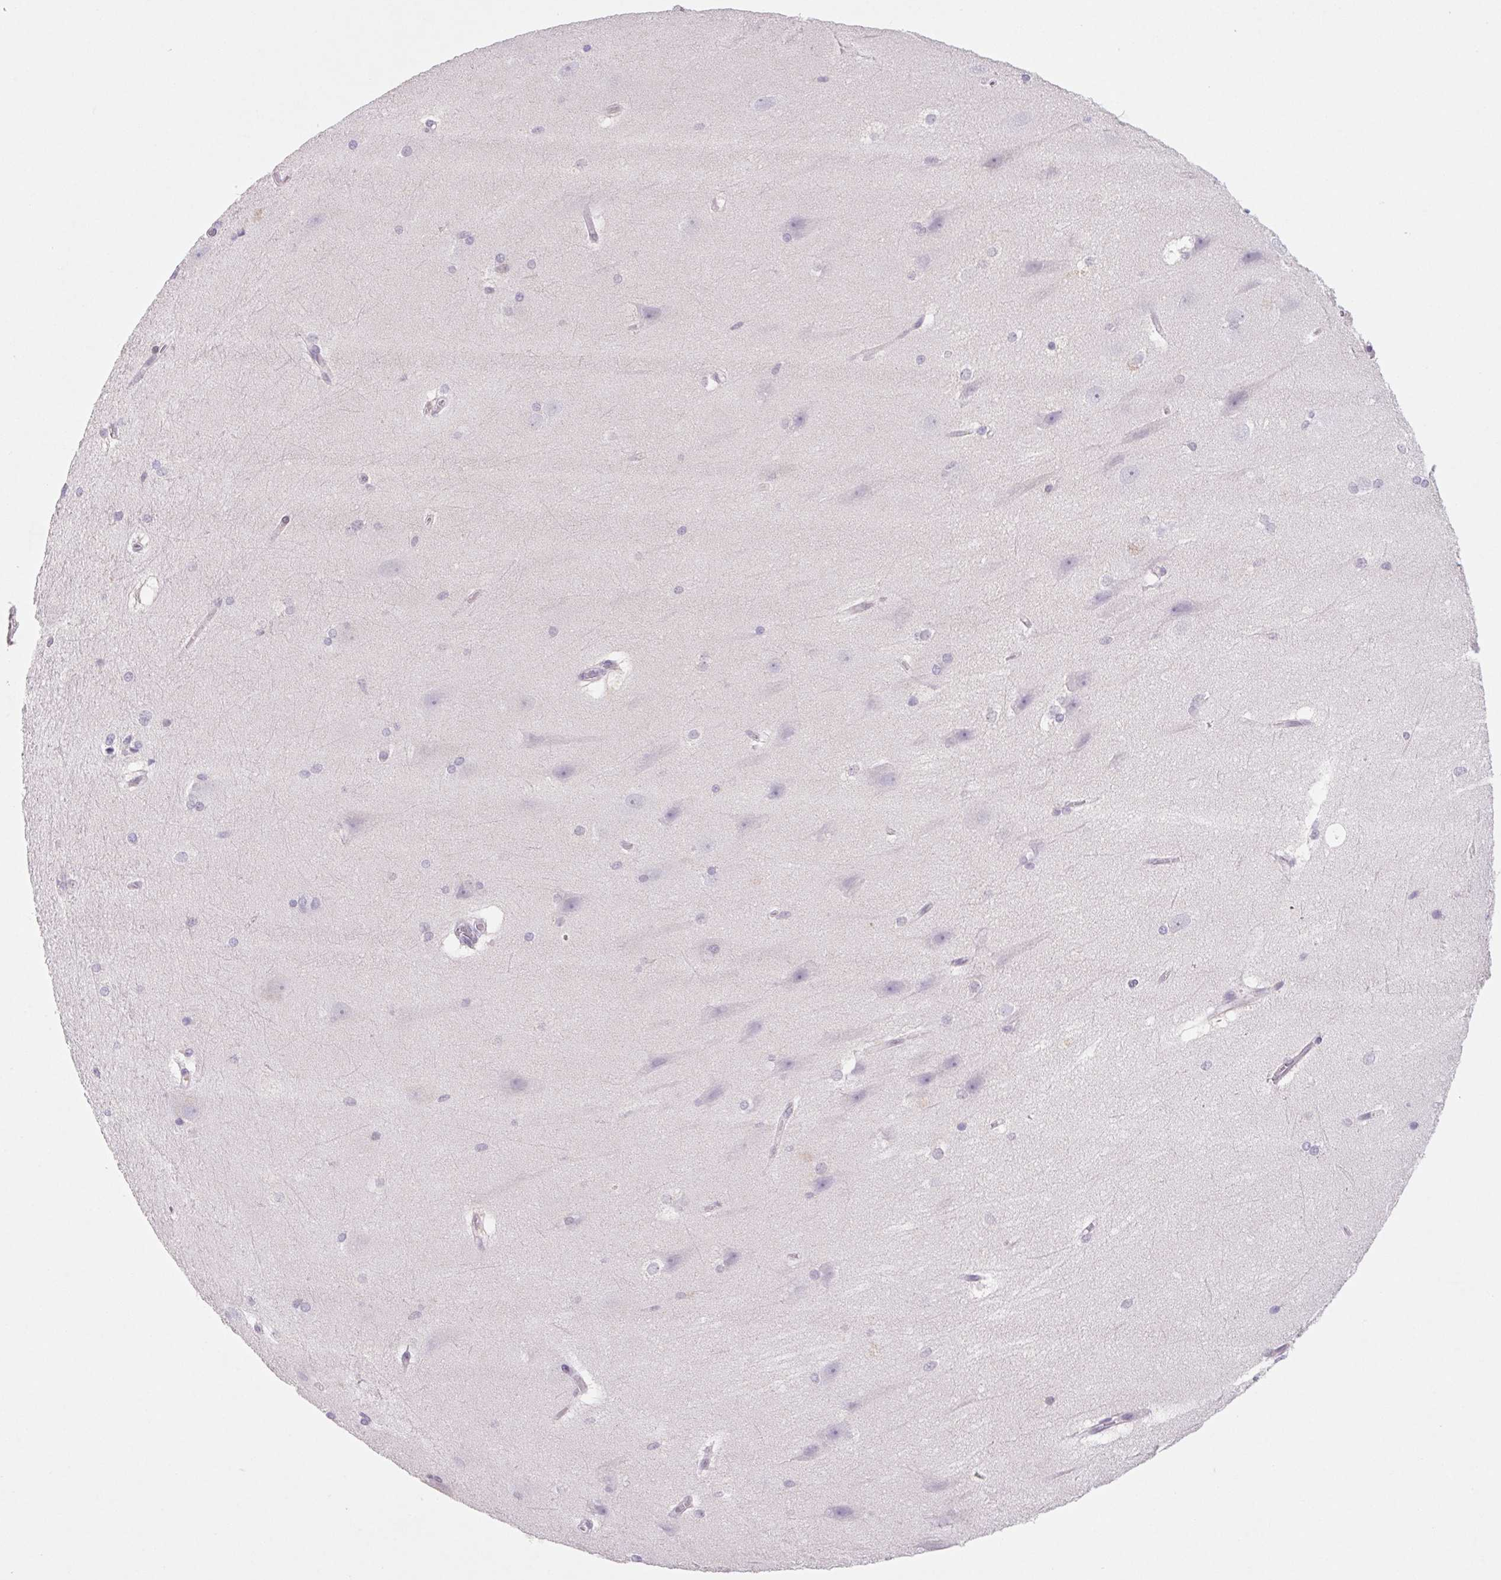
{"staining": {"intensity": "negative", "quantity": "none", "location": "none"}, "tissue": "hippocampus", "cell_type": "Glial cells", "image_type": "normal", "snomed": [{"axis": "morphology", "description": "Normal tissue, NOS"}, {"axis": "topography", "description": "Cerebral cortex"}, {"axis": "topography", "description": "Hippocampus"}], "caption": "This is an IHC micrograph of benign human hippocampus. There is no expression in glial cells.", "gene": "DPPA5", "patient": {"sex": "female", "age": 19}}